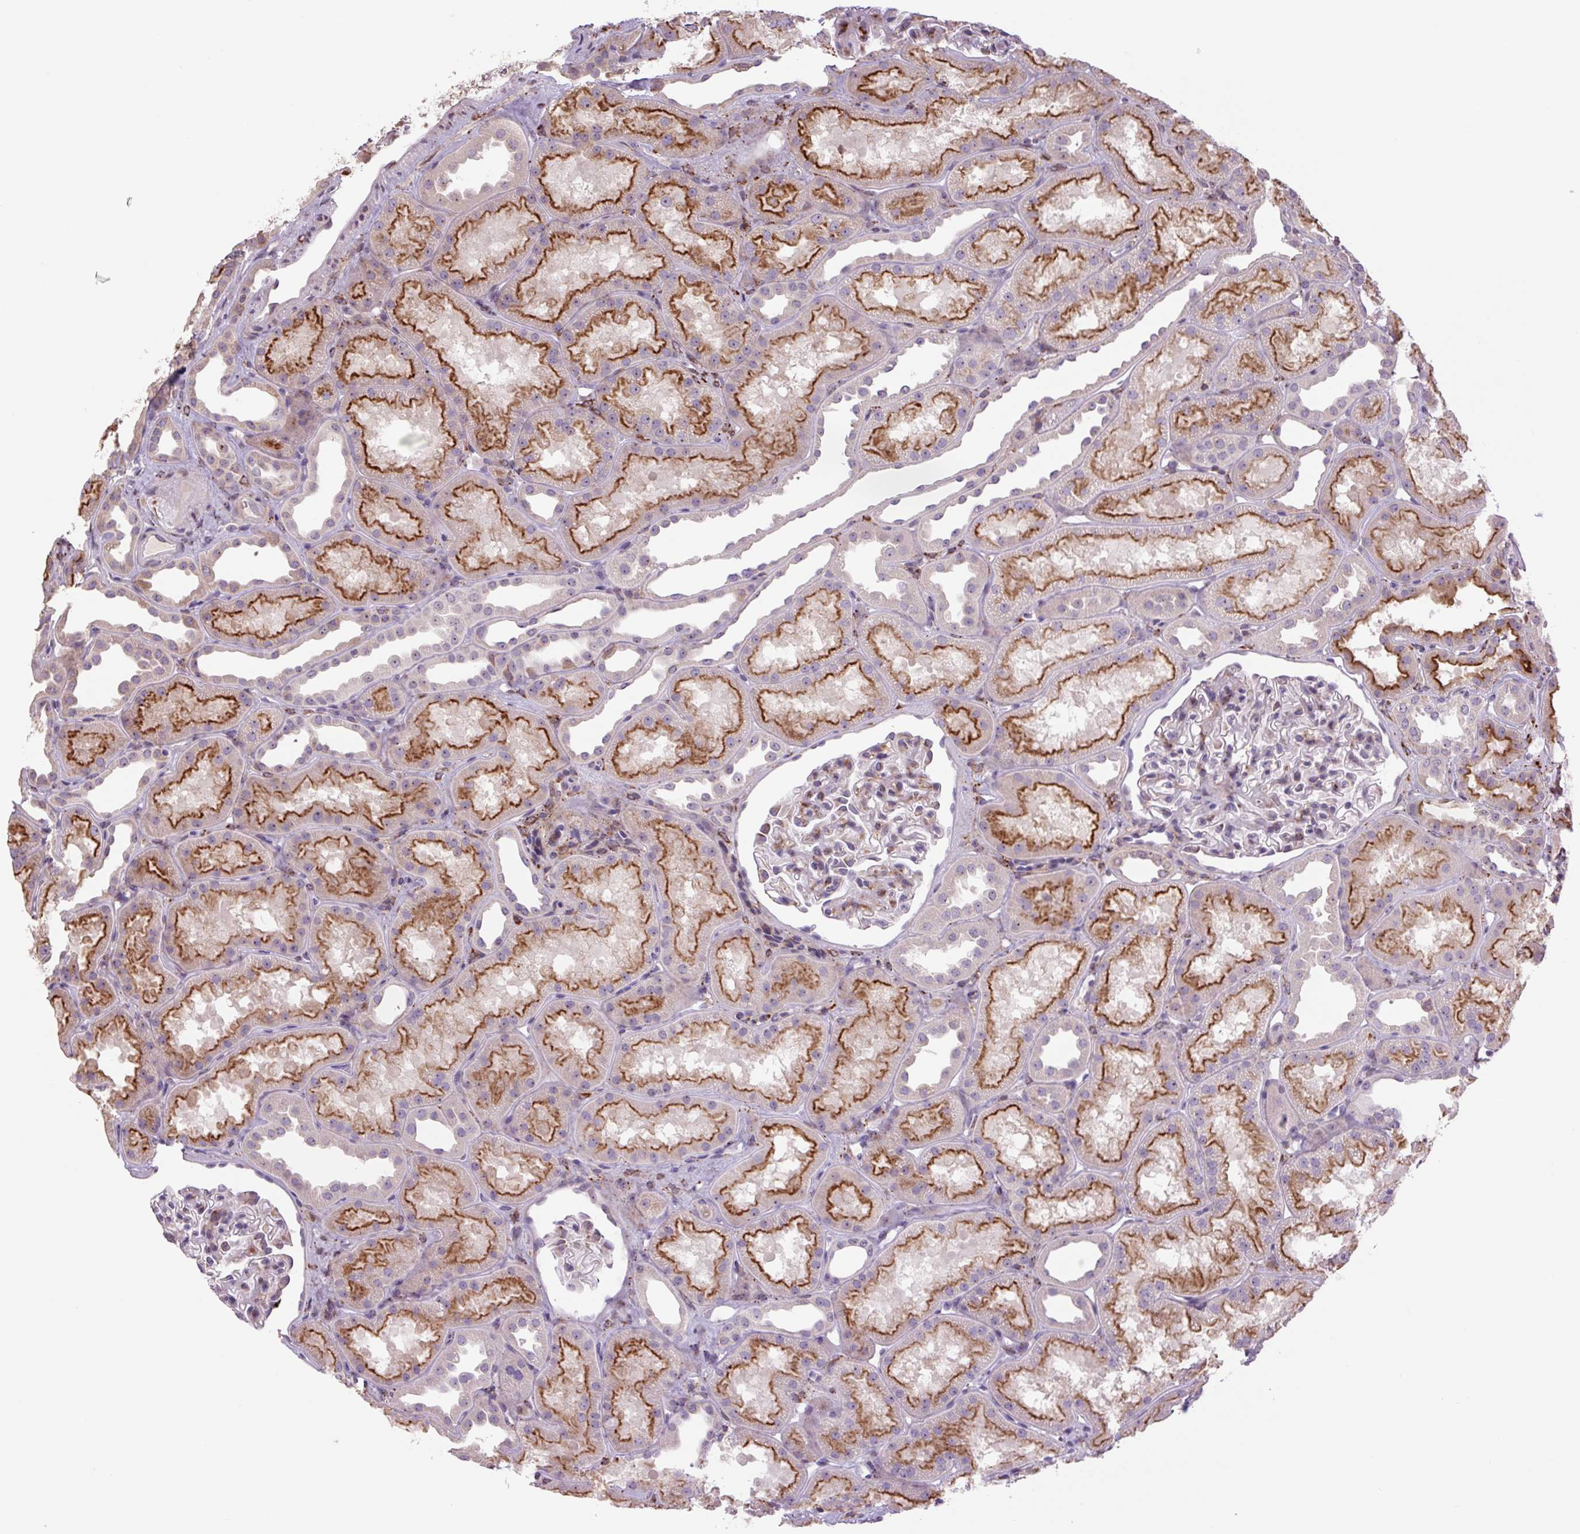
{"staining": {"intensity": "weak", "quantity": "<25%", "location": "cytoplasmic/membranous"}, "tissue": "kidney", "cell_type": "Cells in glomeruli", "image_type": "normal", "snomed": [{"axis": "morphology", "description": "Normal tissue, NOS"}, {"axis": "topography", "description": "Kidney"}], "caption": "High power microscopy photomicrograph of an immunohistochemistry (IHC) image of normal kidney, revealing no significant staining in cells in glomeruli.", "gene": "PLA2G4A", "patient": {"sex": "male", "age": 61}}